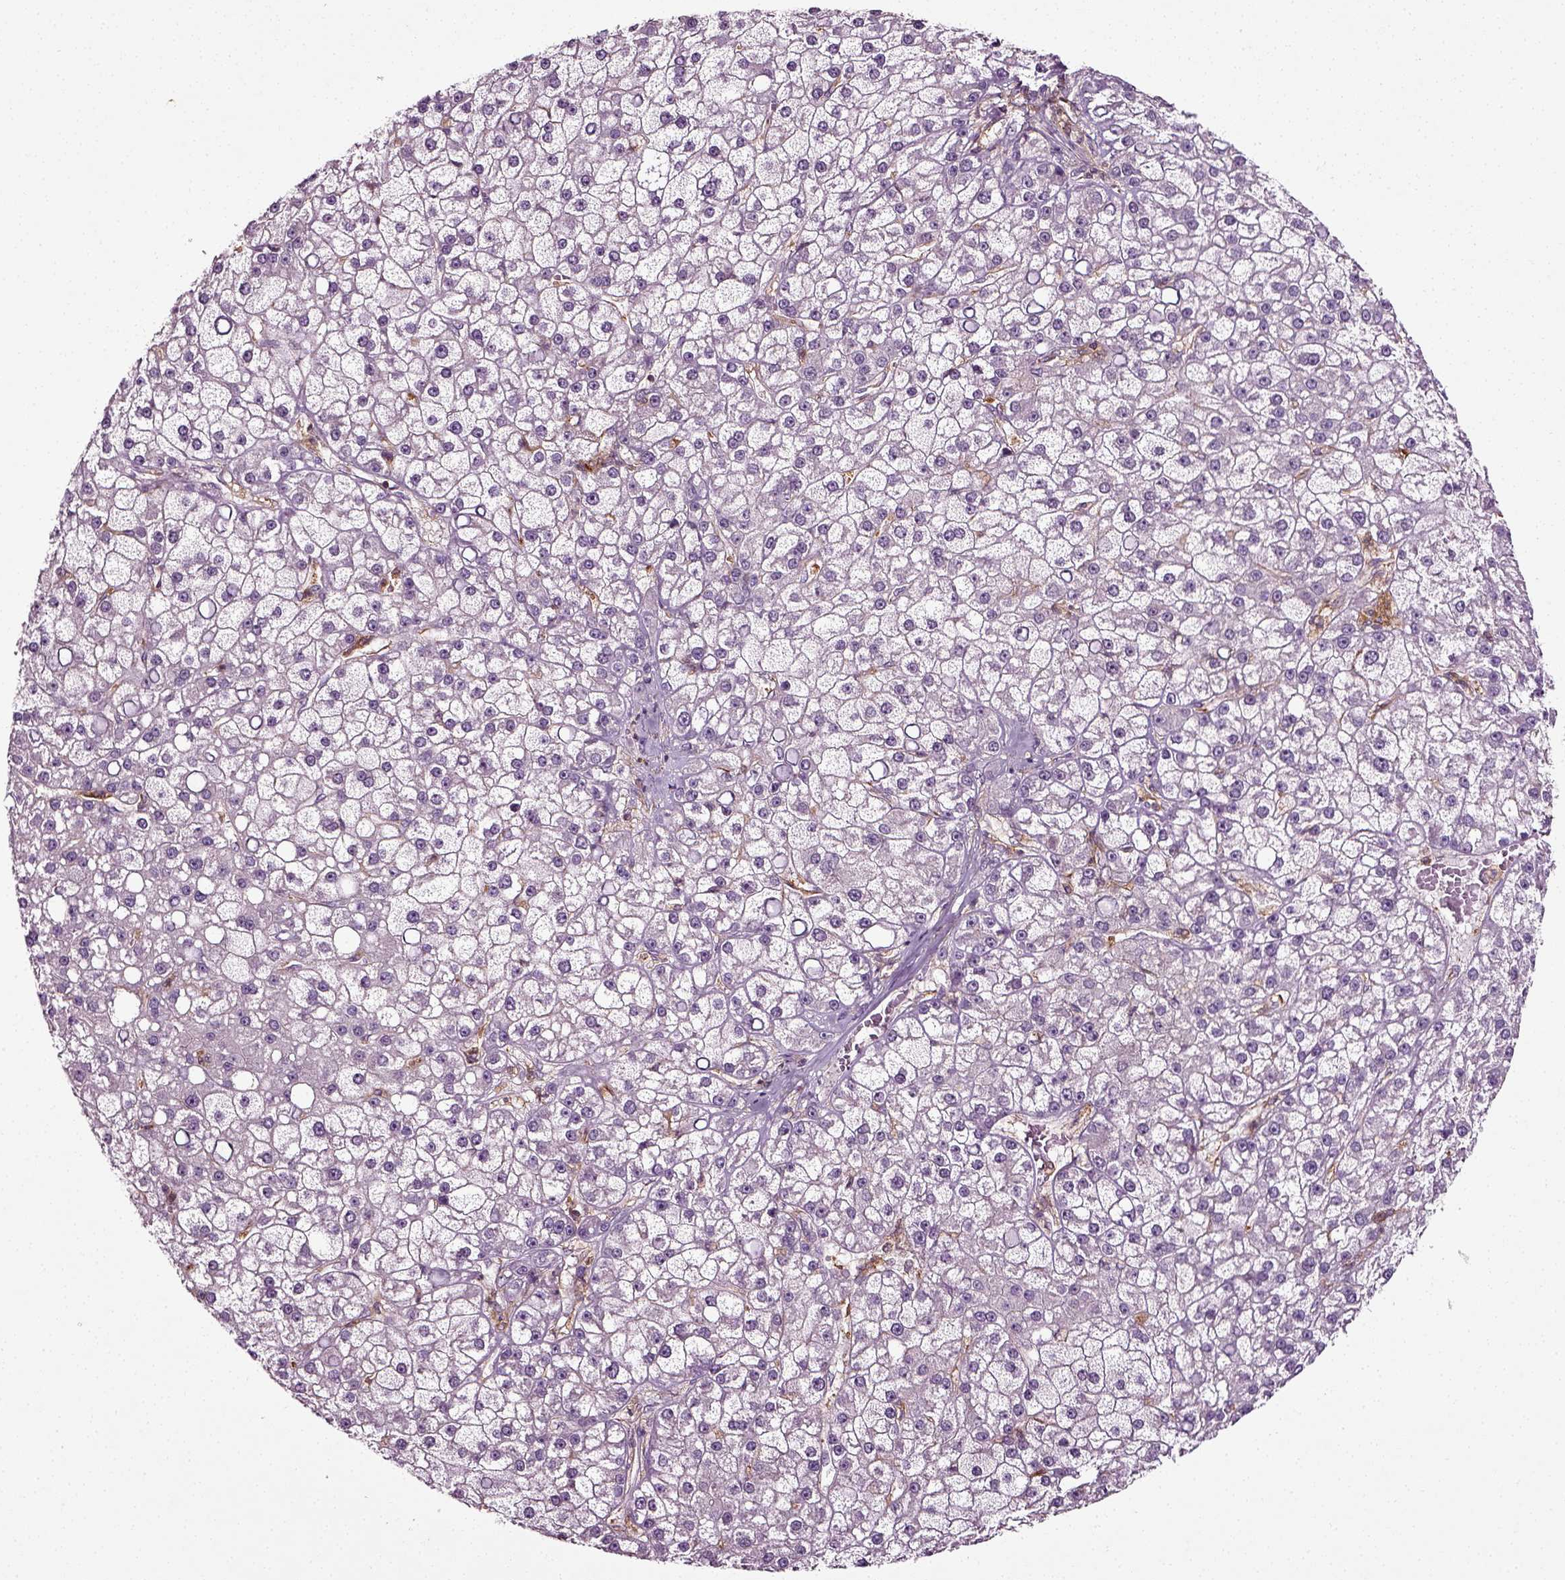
{"staining": {"intensity": "negative", "quantity": "none", "location": "none"}, "tissue": "liver cancer", "cell_type": "Tumor cells", "image_type": "cancer", "snomed": [{"axis": "morphology", "description": "Carcinoma, Hepatocellular, NOS"}, {"axis": "topography", "description": "Liver"}], "caption": "Immunohistochemistry of liver cancer exhibits no expression in tumor cells.", "gene": "RHOF", "patient": {"sex": "male", "age": 67}}